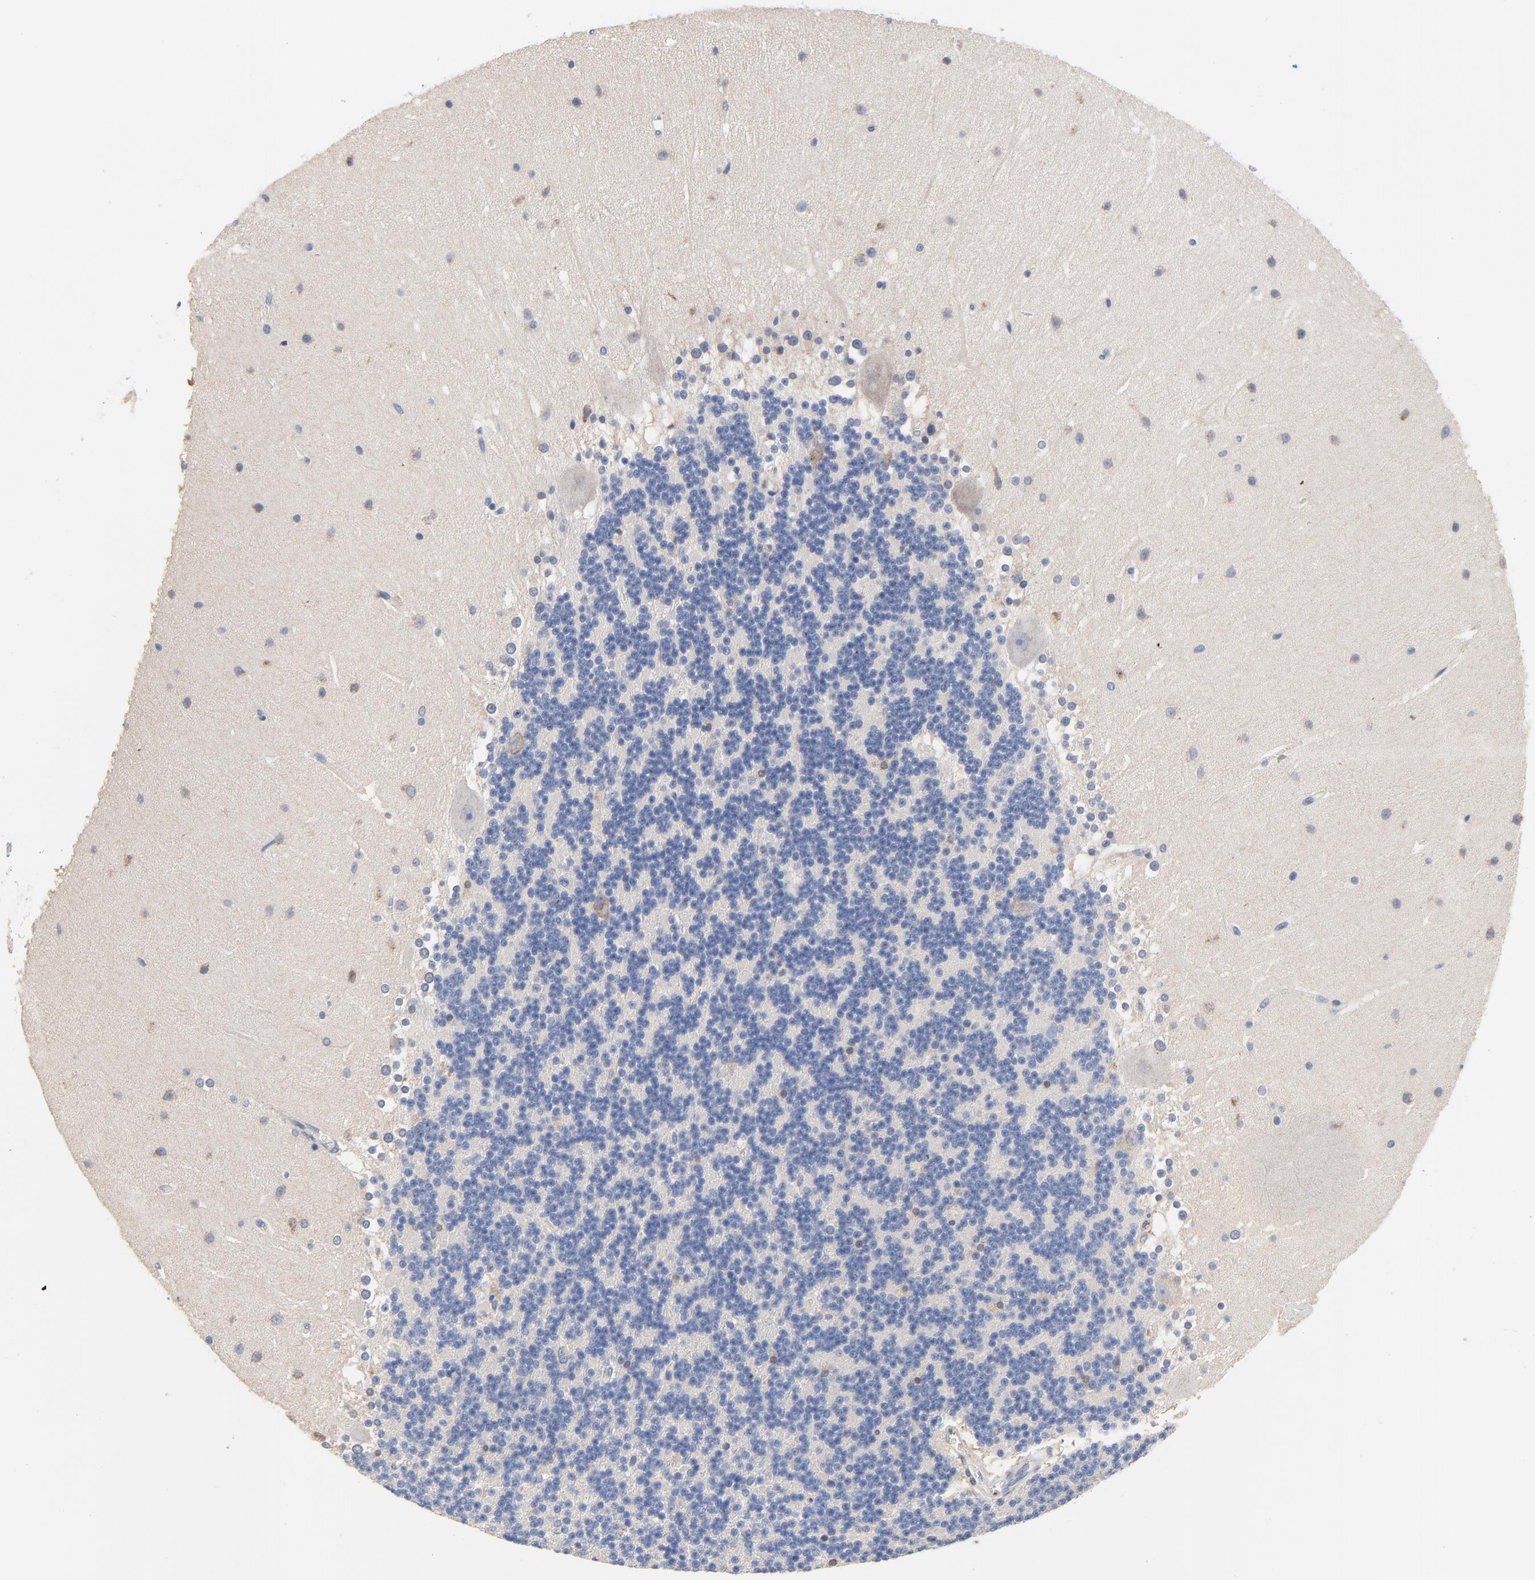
{"staining": {"intensity": "negative", "quantity": "none", "location": "none"}, "tissue": "cerebellum", "cell_type": "Cells in granular layer", "image_type": "normal", "snomed": [{"axis": "morphology", "description": "Normal tissue, NOS"}, {"axis": "topography", "description": "Cerebellum"}], "caption": "Immunohistochemistry histopathology image of normal cerebellum: human cerebellum stained with DAB (3,3'-diaminobenzidine) reveals no significant protein staining in cells in granular layer. (DAB (3,3'-diaminobenzidine) immunohistochemistry (IHC) with hematoxylin counter stain).", "gene": "VAV2", "patient": {"sex": "female", "age": 19}}